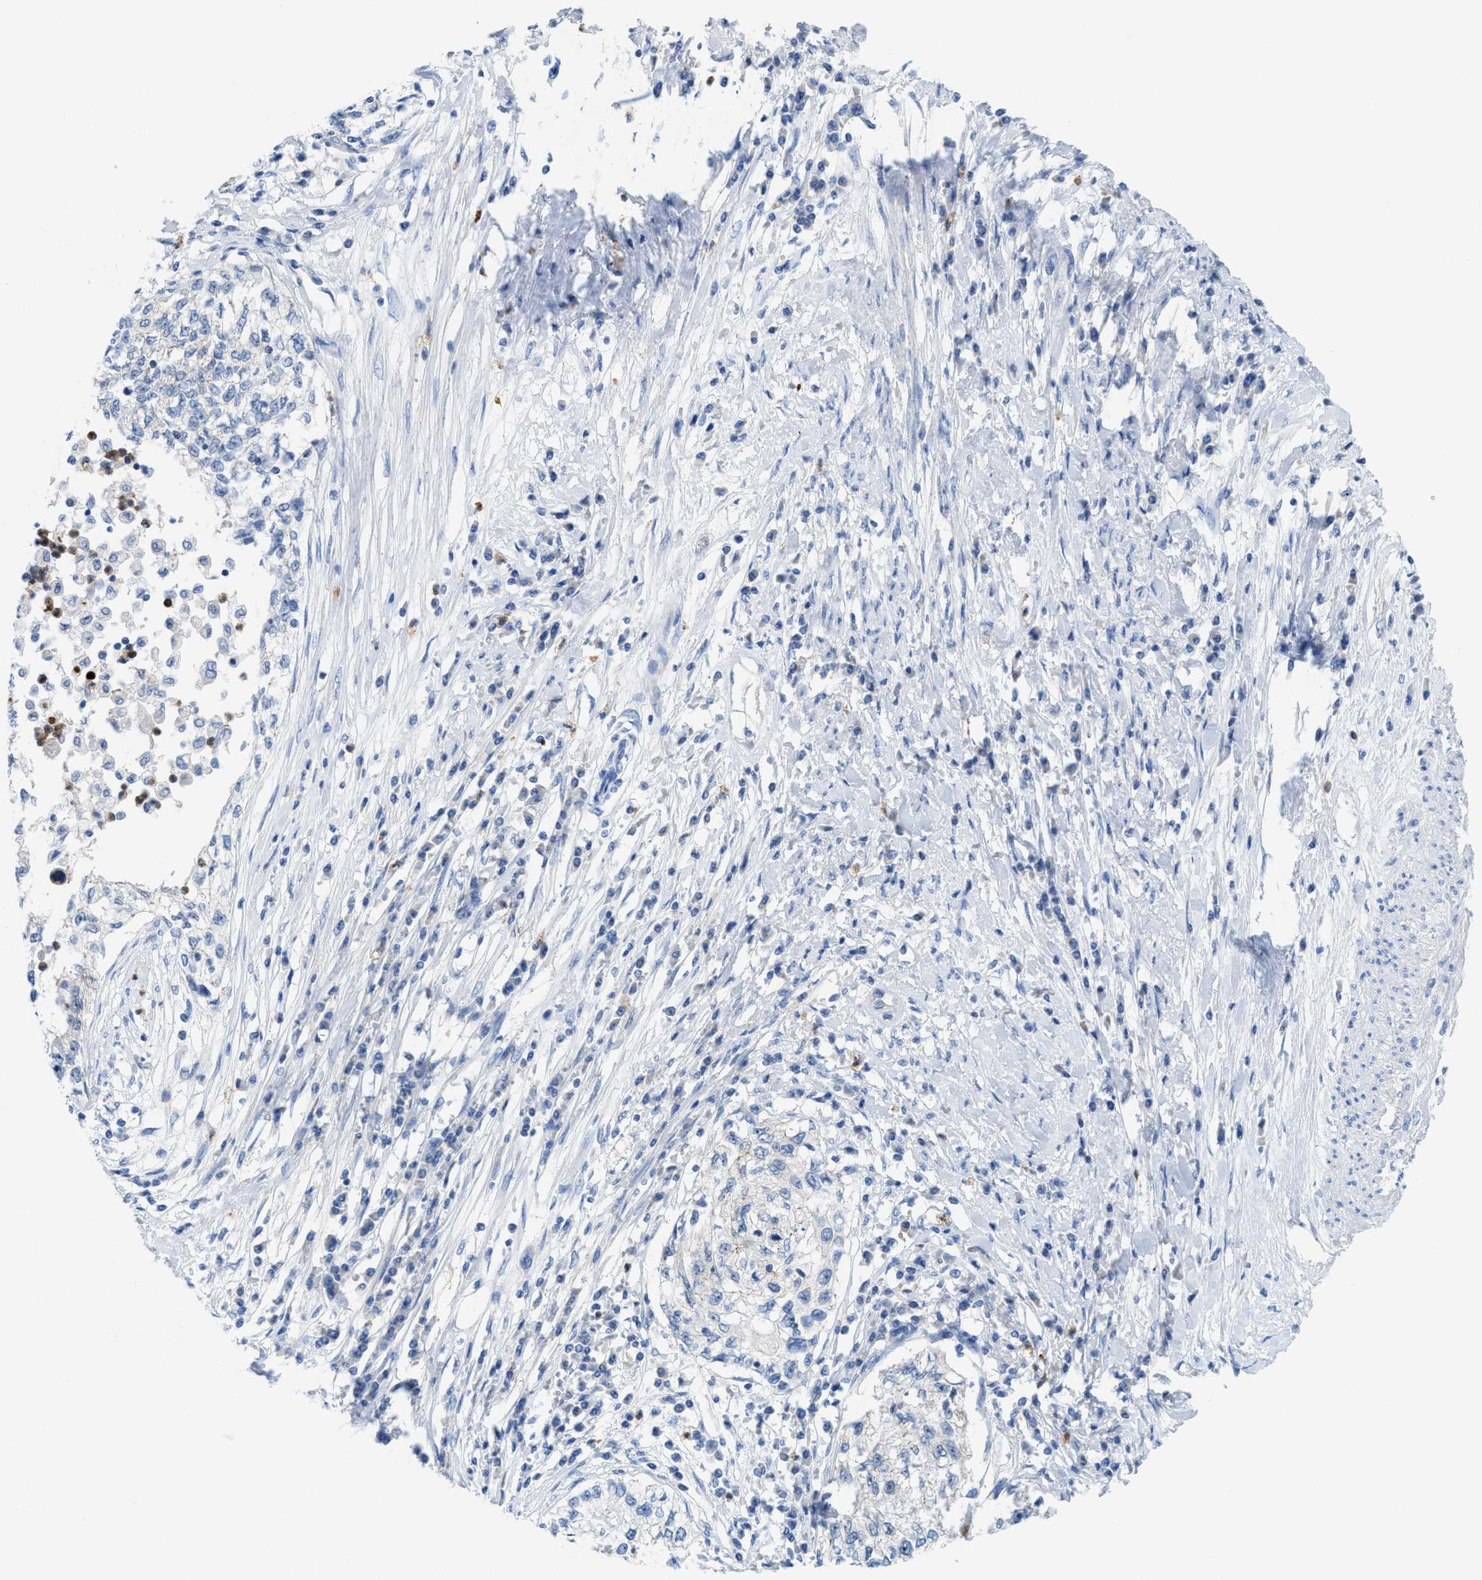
{"staining": {"intensity": "negative", "quantity": "none", "location": "none"}, "tissue": "cervical cancer", "cell_type": "Tumor cells", "image_type": "cancer", "snomed": [{"axis": "morphology", "description": "Squamous cell carcinoma, NOS"}, {"axis": "topography", "description": "Cervix"}], "caption": "IHC of cervical squamous cell carcinoma demonstrates no positivity in tumor cells.", "gene": "CMTM1", "patient": {"sex": "female", "age": 57}}